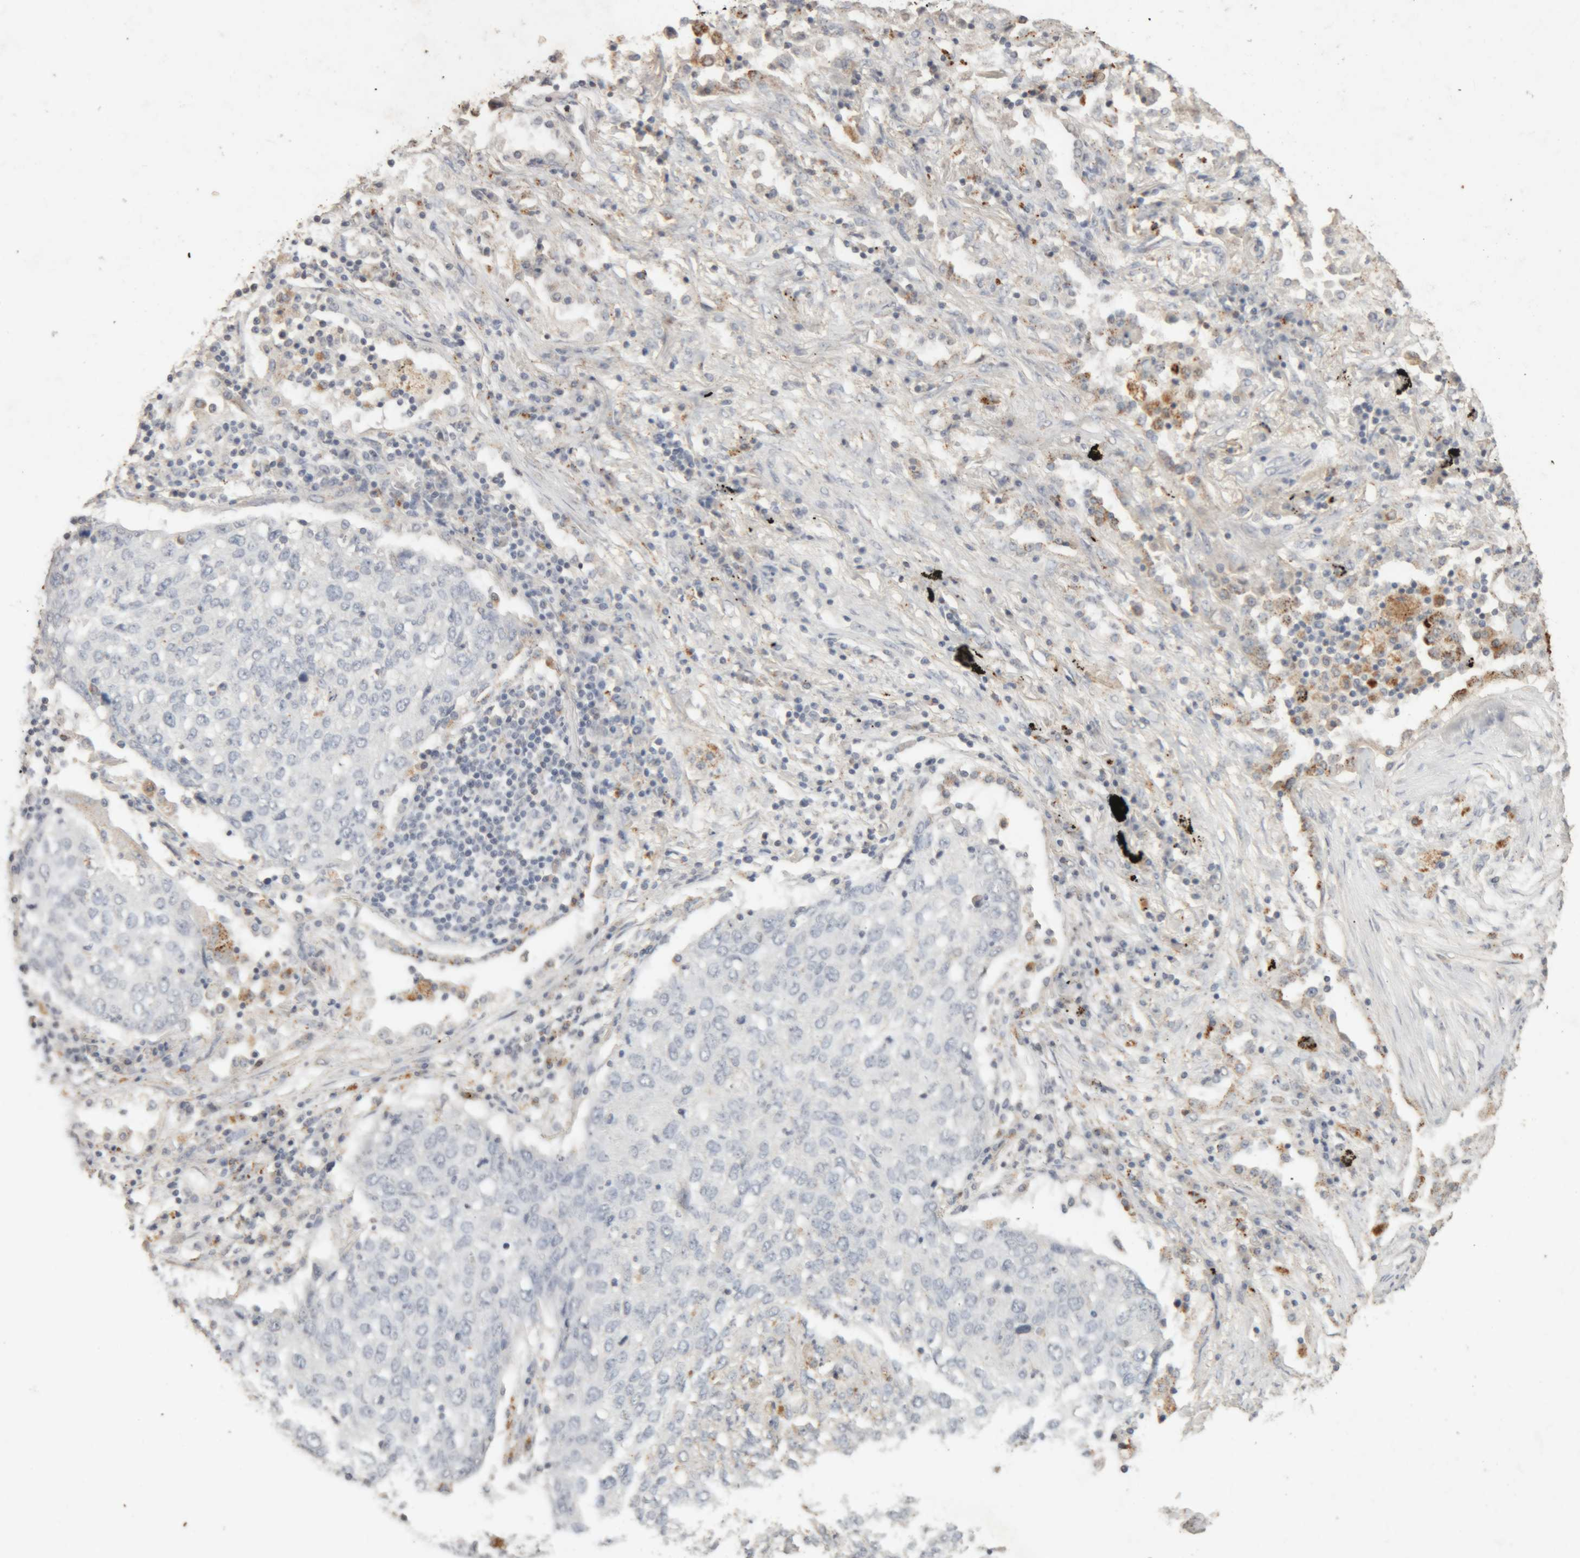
{"staining": {"intensity": "negative", "quantity": "none", "location": "none"}, "tissue": "lung cancer", "cell_type": "Tumor cells", "image_type": "cancer", "snomed": [{"axis": "morphology", "description": "Squamous cell carcinoma, NOS"}, {"axis": "topography", "description": "Lung"}], "caption": "Immunohistochemistry photomicrograph of neoplastic tissue: human lung squamous cell carcinoma stained with DAB (3,3'-diaminobenzidine) exhibits no significant protein expression in tumor cells.", "gene": "ARSA", "patient": {"sex": "female", "age": 63}}